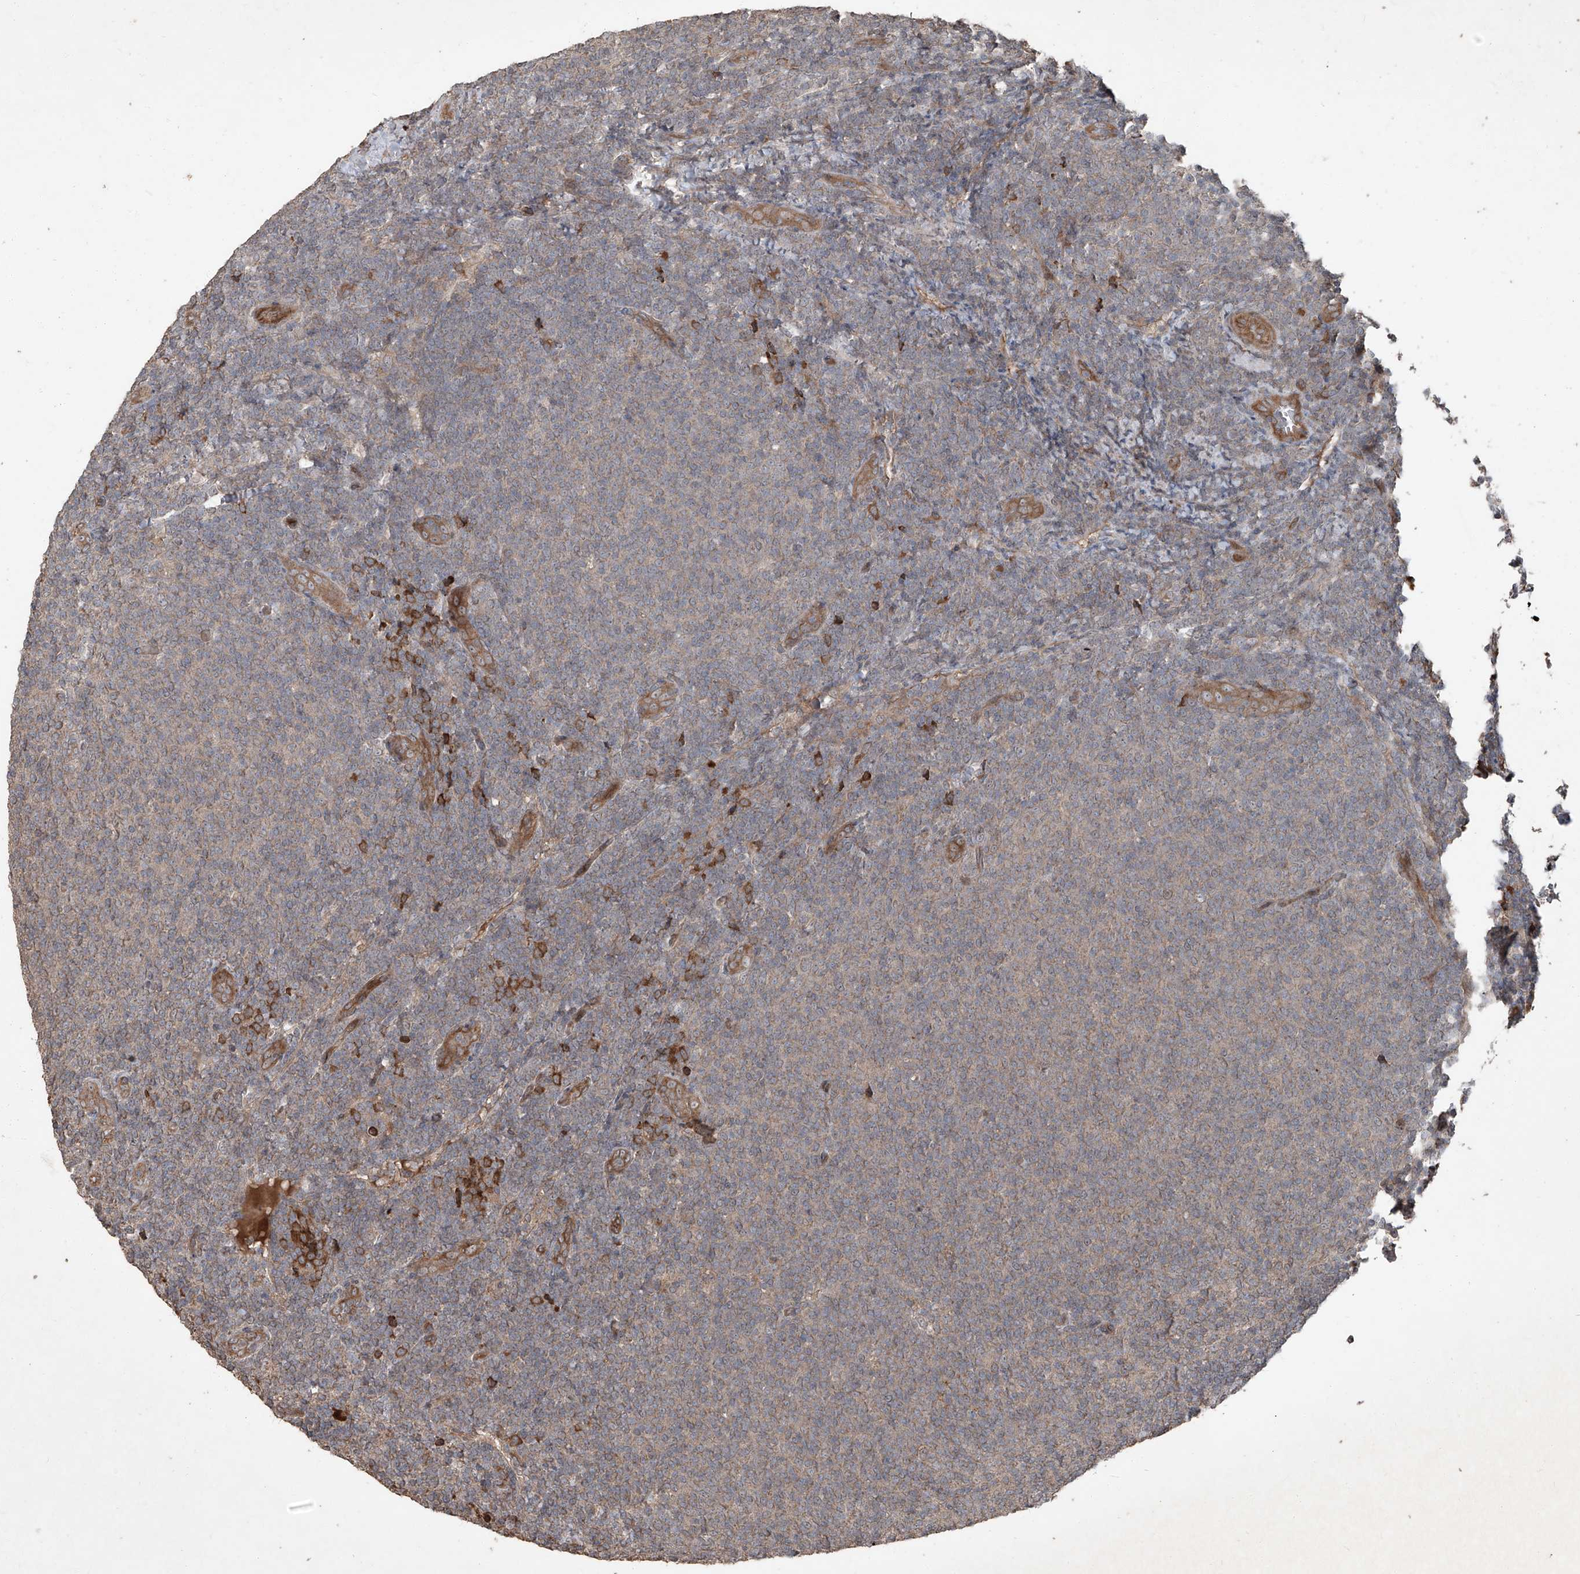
{"staining": {"intensity": "weak", "quantity": "25%-75%", "location": "cytoplasmic/membranous"}, "tissue": "lymphoma", "cell_type": "Tumor cells", "image_type": "cancer", "snomed": [{"axis": "morphology", "description": "Malignant lymphoma, non-Hodgkin's type, Low grade"}, {"axis": "topography", "description": "Lymph node"}], "caption": "Immunohistochemical staining of low-grade malignant lymphoma, non-Hodgkin's type shows low levels of weak cytoplasmic/membranous protein staining in about 25%-75% of tumor cells. (DAB (3,3'-diaminobenzidine) IHC with brightfield microscopy, high magnification).", "gene": "CCN1", "patient": {"sex": "male", "age": 66}}